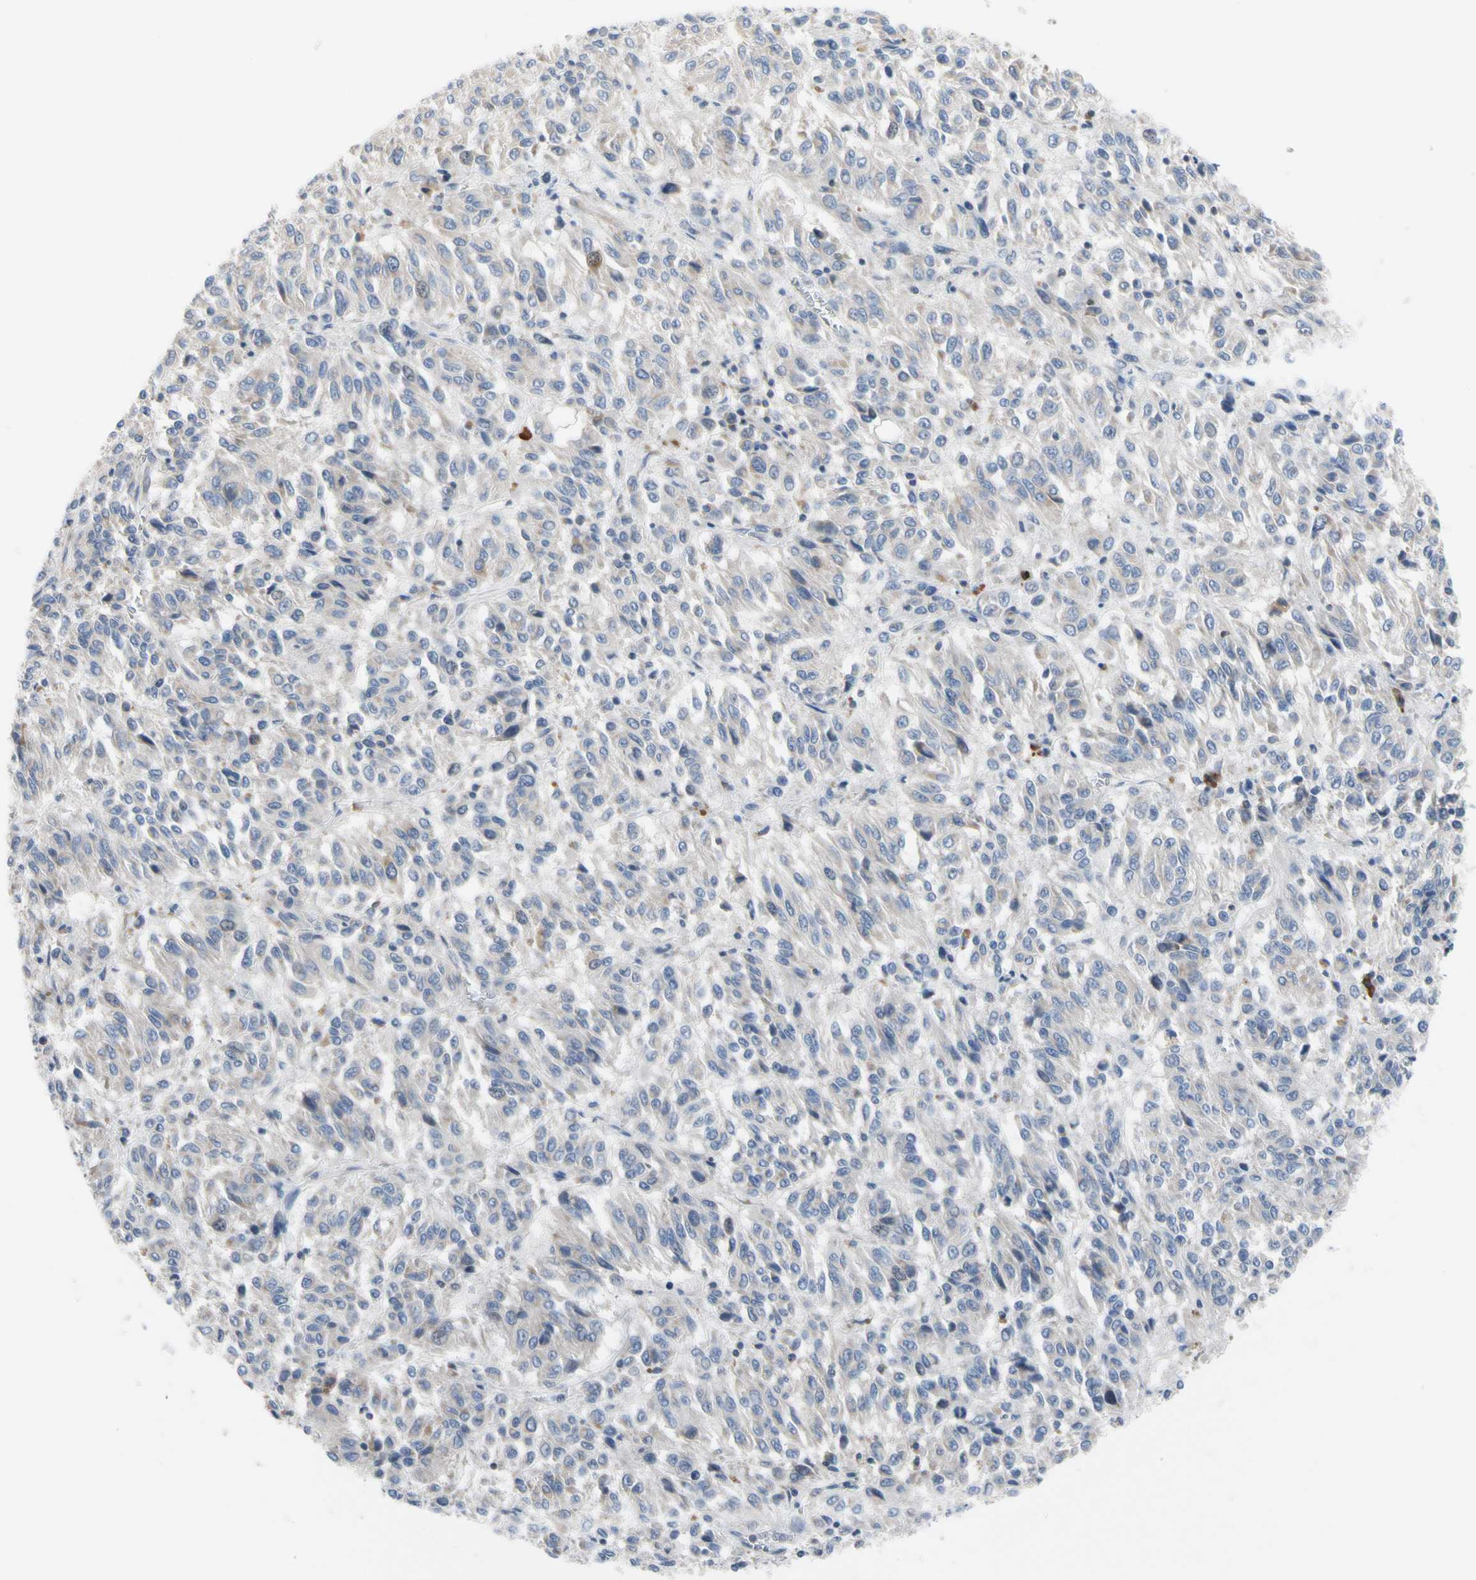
{"staining": {"intensity": "negative", "quantity": "none", "location": "none"}, "tissue": "melanoma", "cell_type": "Tumor cells", "image_type": "cancer", "snomed": [{"axis": "morphology", "description": "Malignant melanoma, Metastatic site"}, {"axis": "topography", "description": "Lung"}], "caption": "The micrograph demonstrates no significant positivity in tumor cells of malignant melanoma (metastatic site).", "gene": "MCL1", "patient": {"sex": "male", "age": 64}}